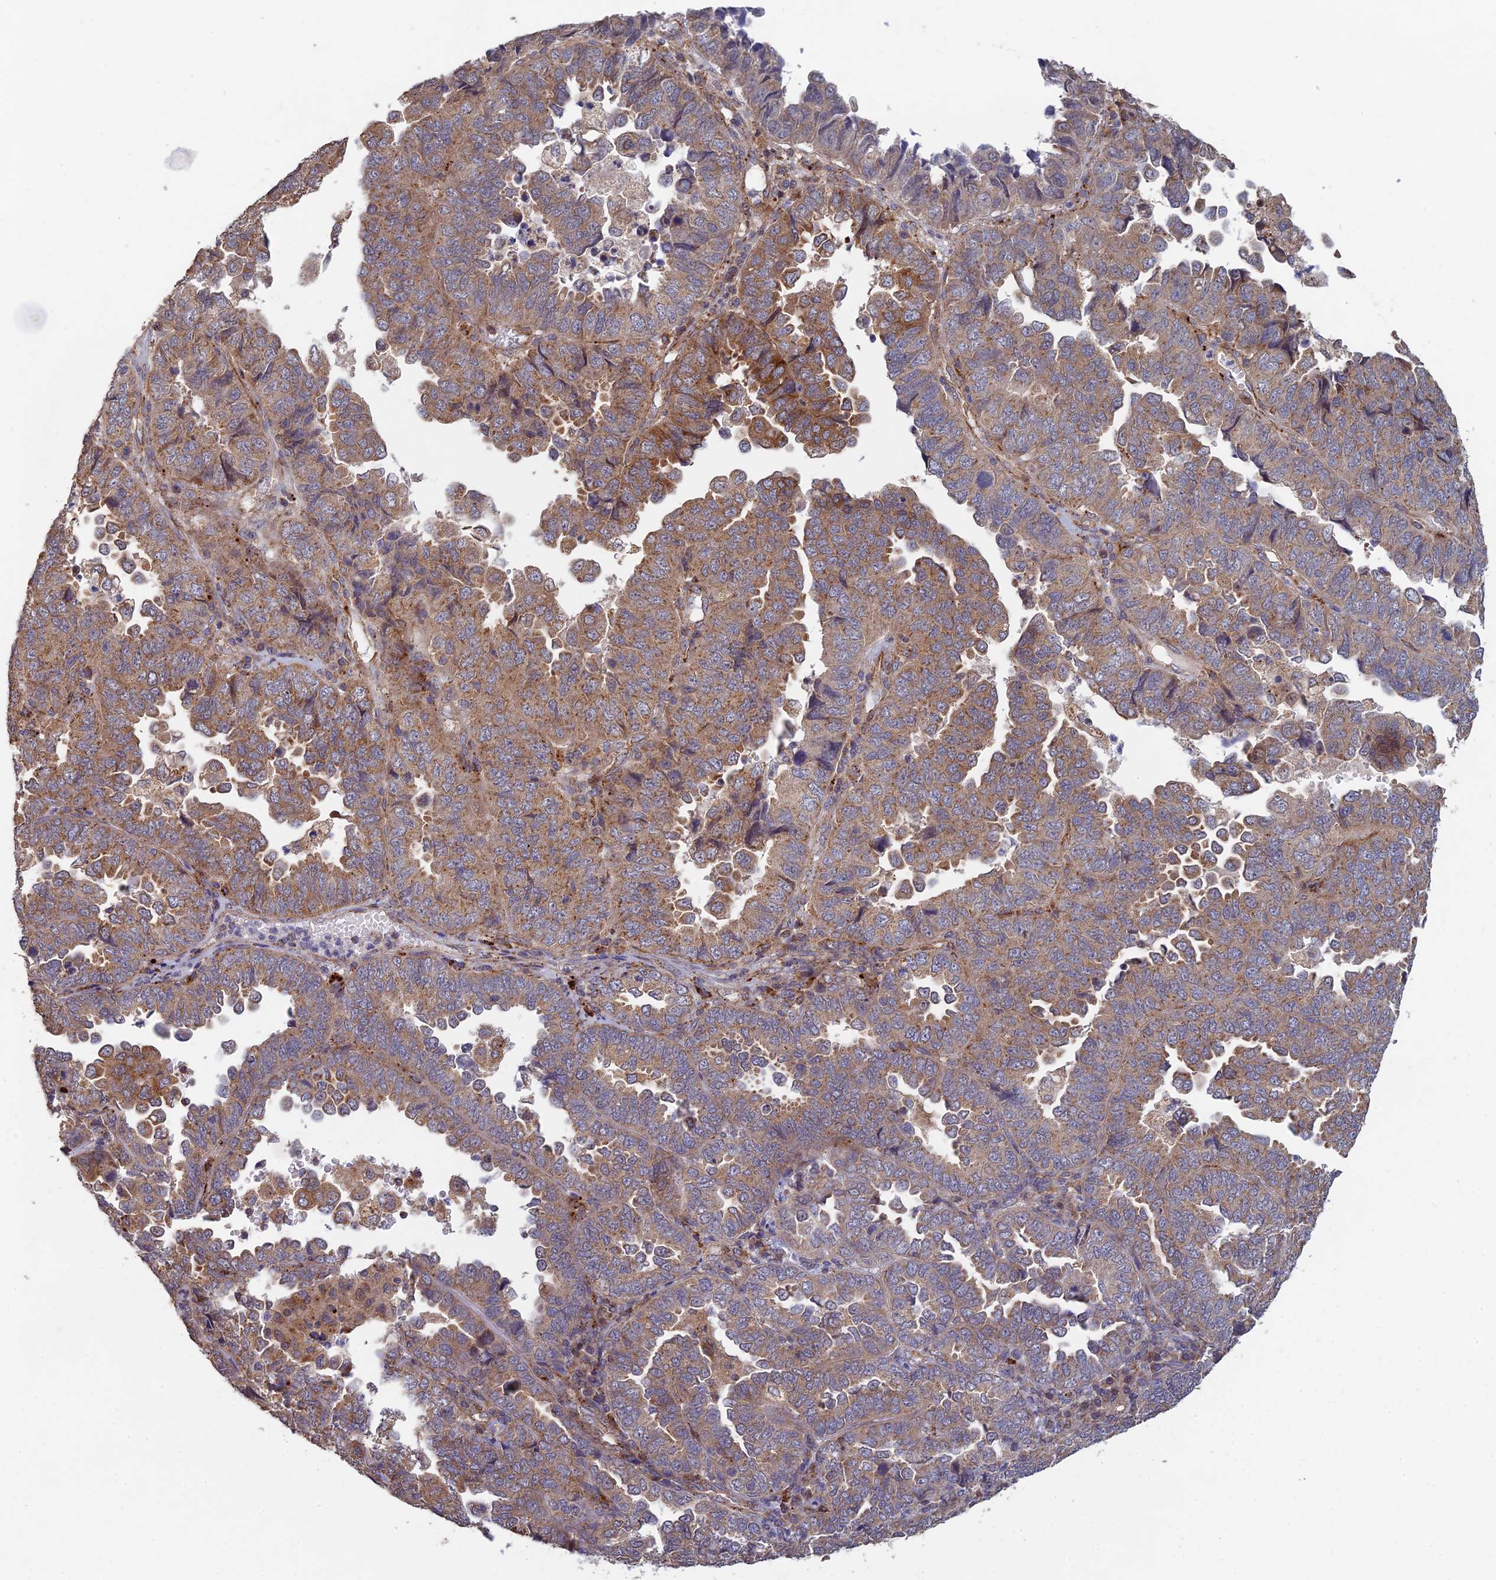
{"staining": {"intensity": "moderate", "quantity": ">75%", "location": "cytoplasmic/membranous"}, "tissue": "endometrial cancer", "cell_type": "Tumor cells", "image_type": "cancer", "snomed": [{"axis": "morphology", "description": "Adenocarcinoma, NOS"}, {"axis": "topography", "description": "Endometrium"}], "caption": "Immunohistochemical staining of human endometrial cancer demonstrates moderate cytoplasmic/membranous protein positivity in about >75% of tumor cells.", "gene": "FOXS1", "patient": {"sex": "female", "age": 79}}